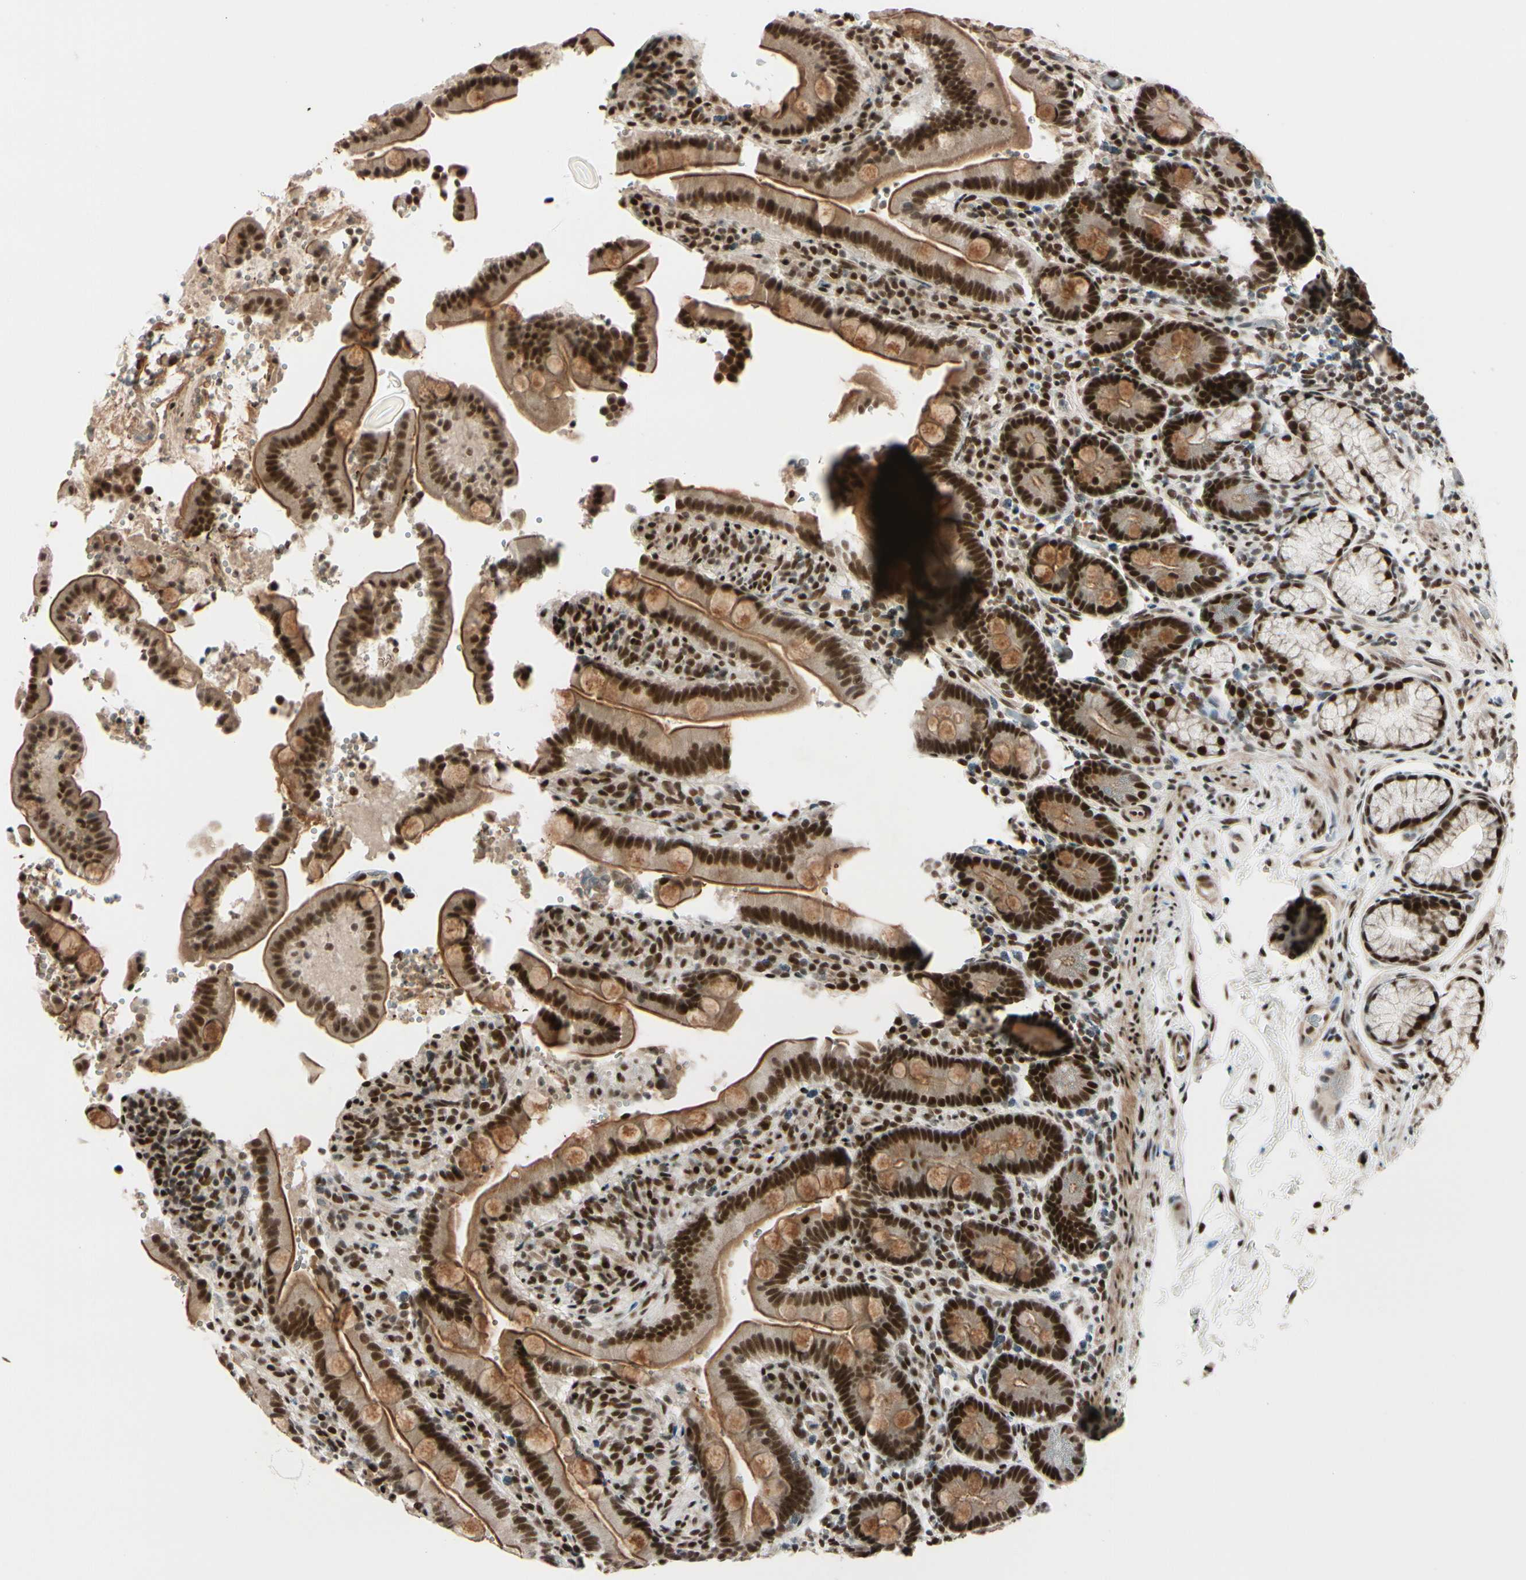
{"staining": {"intensity": "strong", "quantity": ">75%", "location": "cytoplasmic/membranous,nuclear"}, "tissue": "duodenum", "cell_type": "Glandular cells", "image_type": "normal", "snomed": [{"axis": "morphology", "description": "Normal tissue, NOS"}, {"axis": "topography", "description": "Small intestine, NOS"}], "caption": "Protein expression analysis of normal duodenum shows strong cytoplasmic/membranous,nuclear positivity in approximately >75% of glandular cells. The staining was performed using DAB (3,3'-diaminobenzidine), with brown indicating positive protein expression. Nuclei are stained blue with hematoxylin.", "gene": "CHAMP1", "patient": {"sex": "female", "age": 71}}